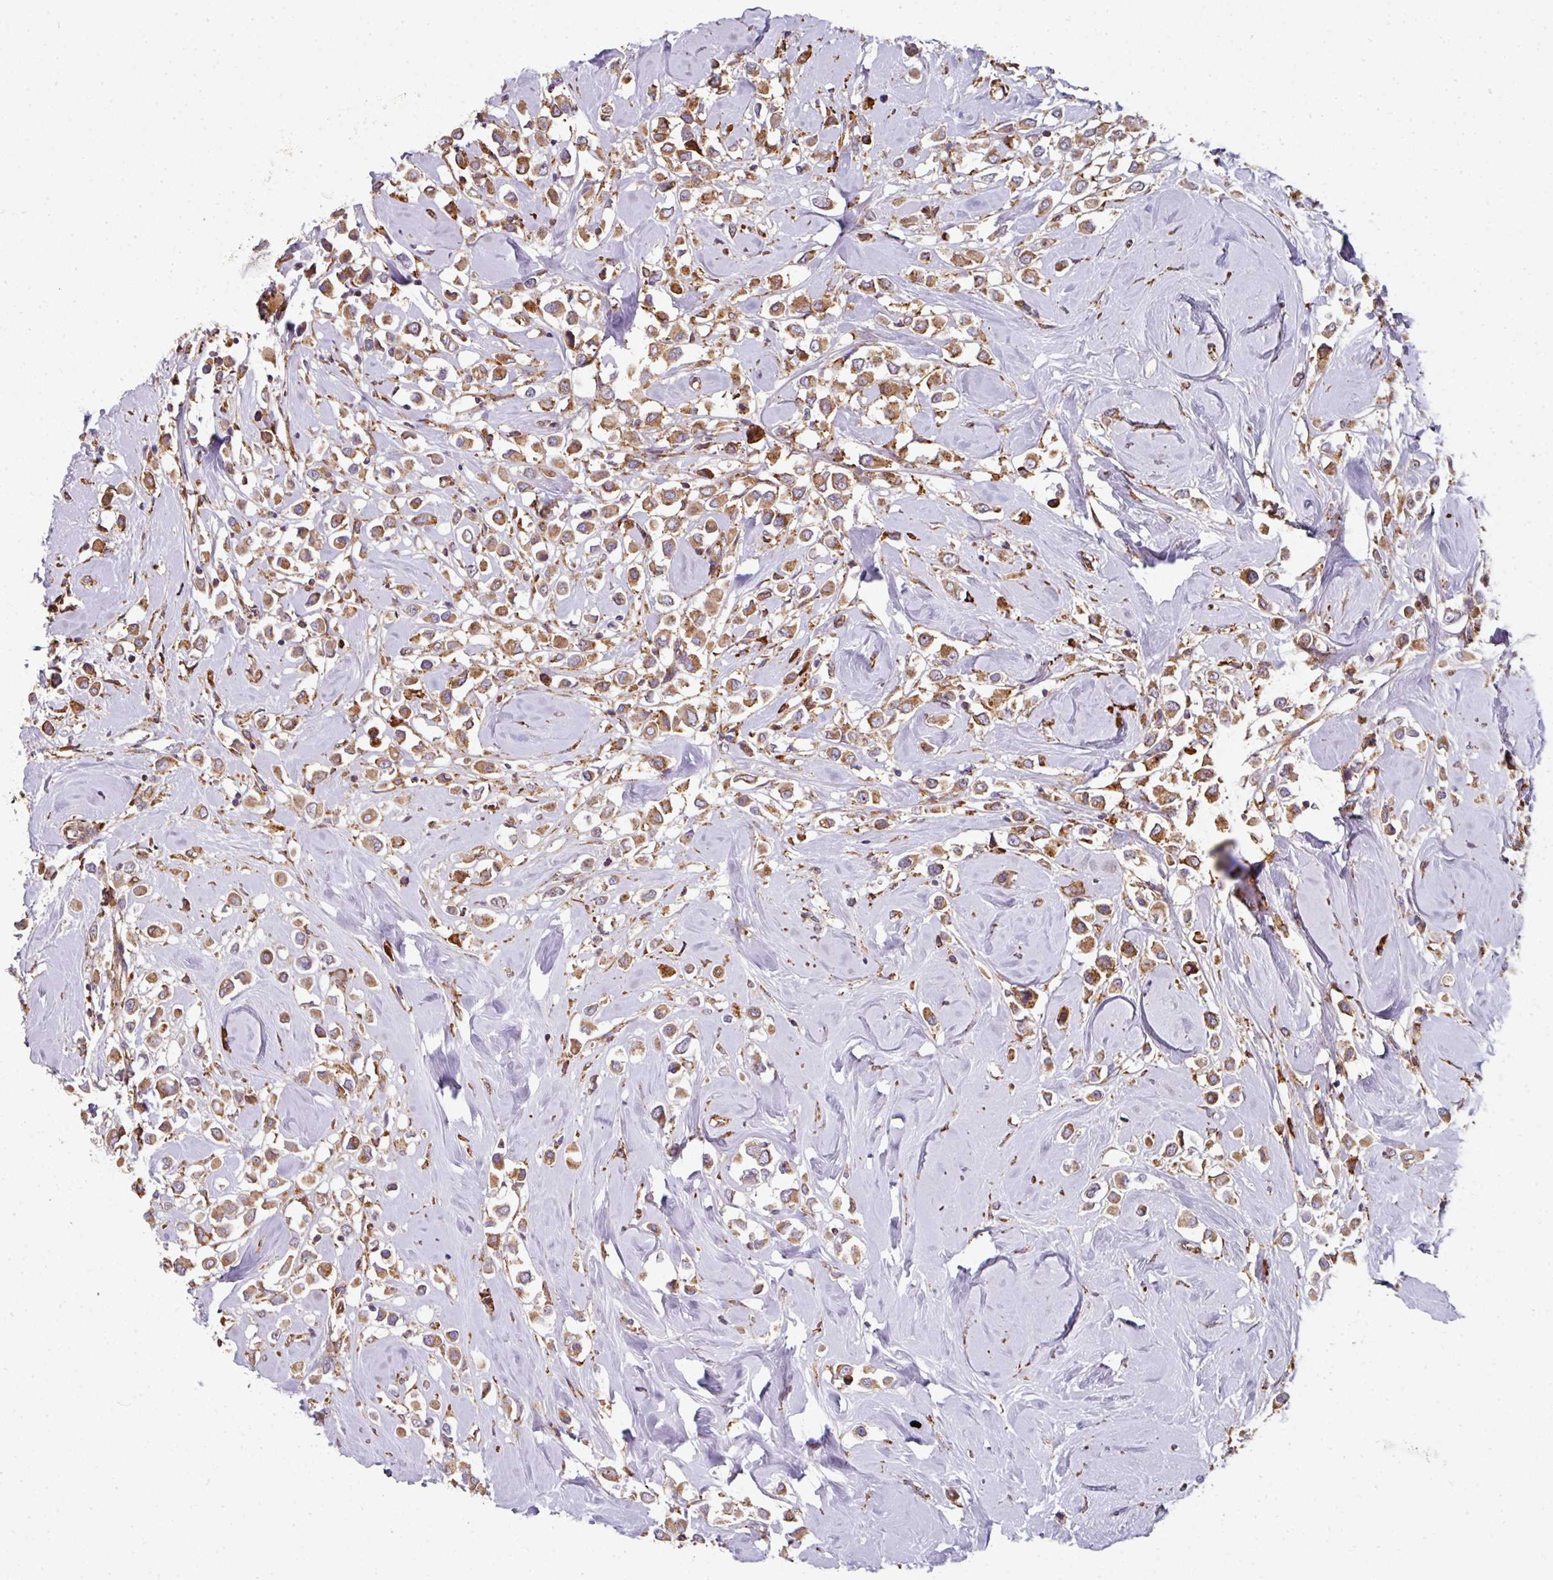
{"staining": {"intensity": "moderate", "quantity": ">75%", "location": "cytoplasmic/membranous"}, "tissue": "breast cancer", "cell_type": "Tumor cells", "image_type": "cancer", "snomed": [{"axis": "morphology", "description": "Duct carcinoma"}, {"axis": "topography", "description": "Breast"}], "caption": "Breast intraductal carcinoma stained with immunohistochemistry shows moderate cytoplasmic/membranous positivity in about >75% of tumor cells.", "gene": "FAT4", "patient": {"sex": "female", "age": 61}}